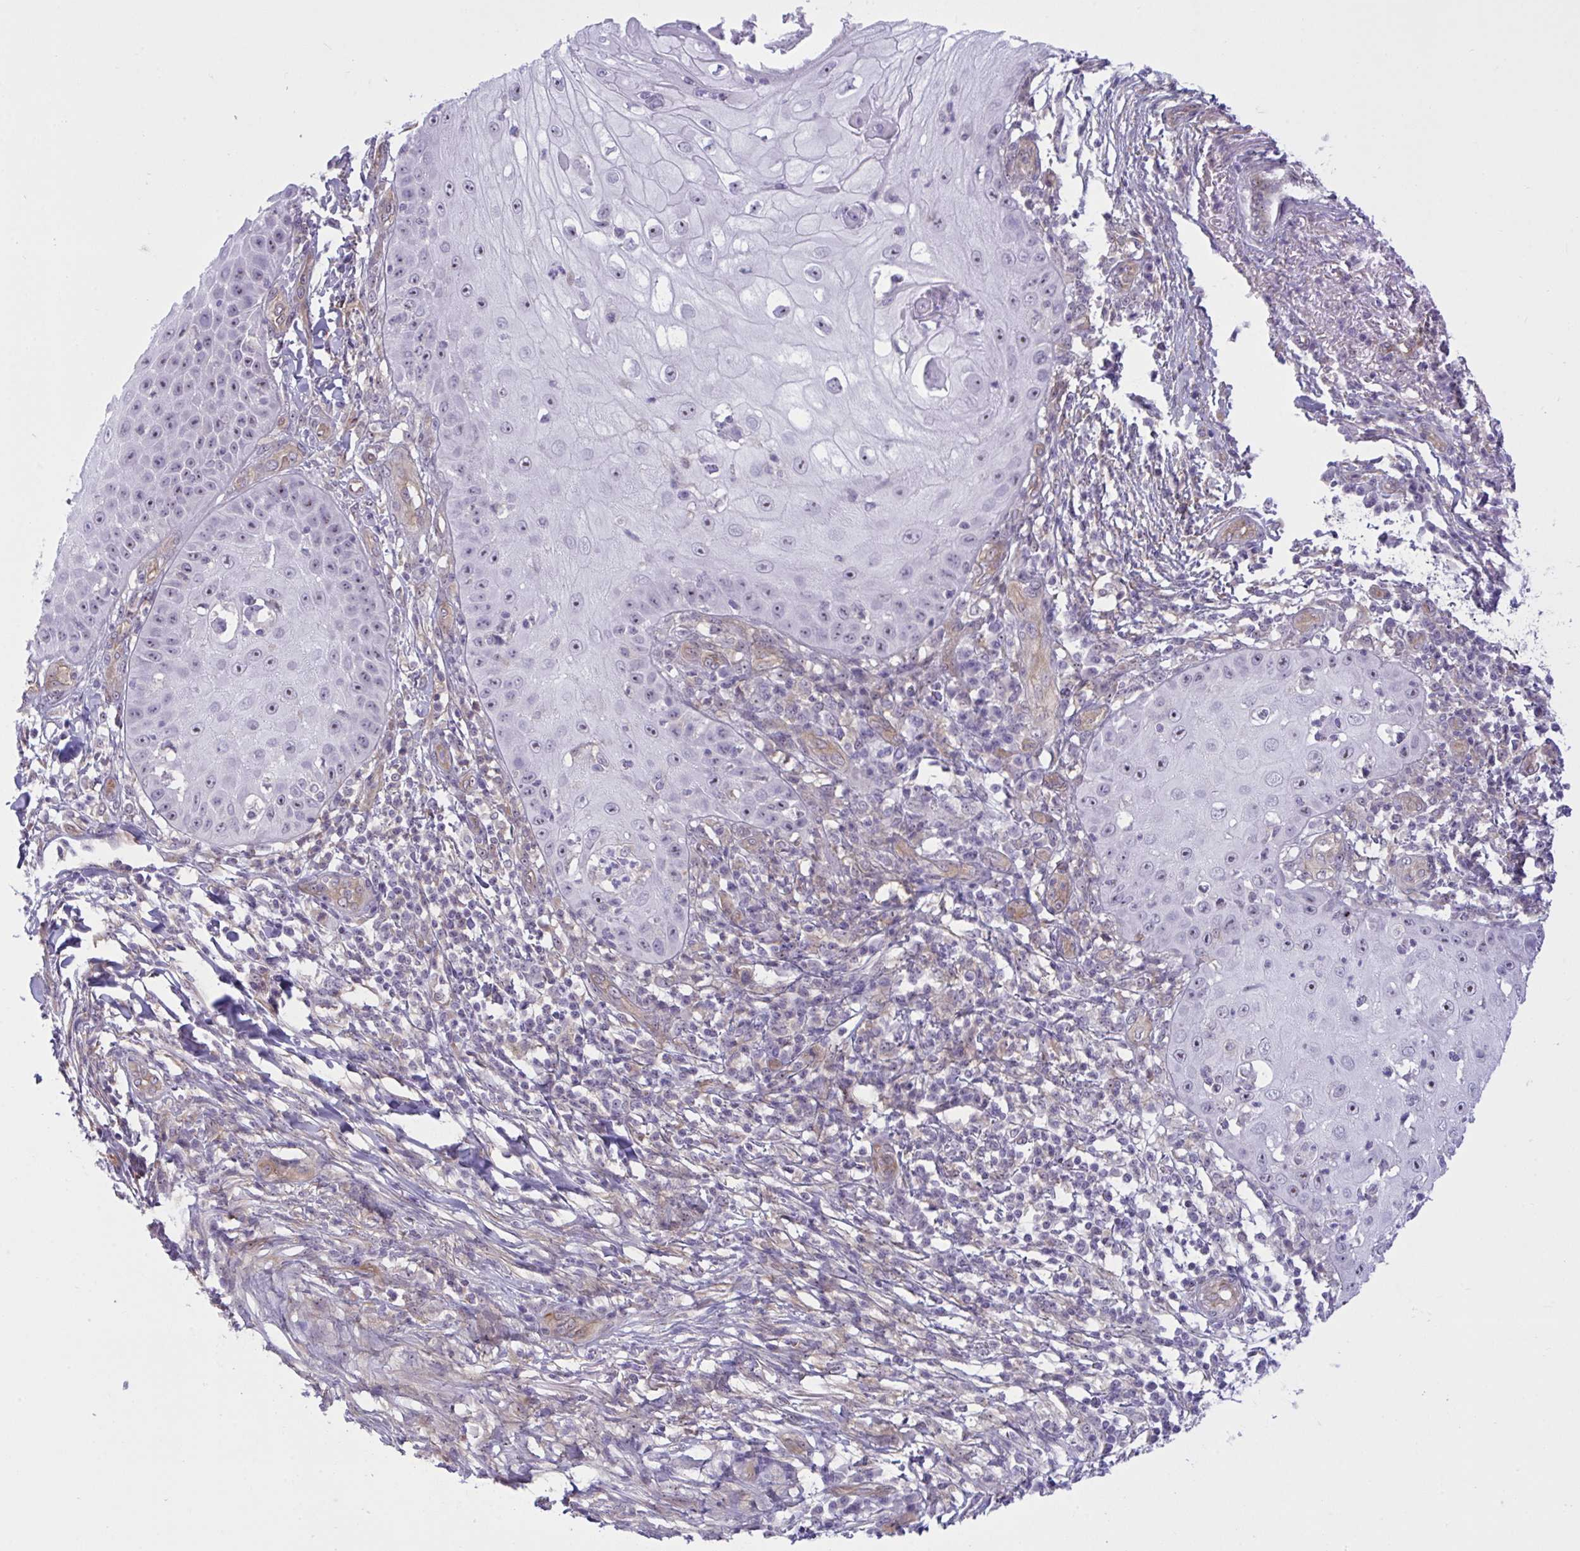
{"staining": {"intensity": "moderate", "quantity": "25%-75%", "location": "nuclear"}, "tissue": "skin cancer", "cell_type": "Tumor cells", "image_type": "cancer", "snomed": [{"axis": "morphology", "description": "Squamous cell carcinoma, NOS"}, {"axis": "topography", "description": "Skin"}], "caption": "A photomicrograph of human skin cancer (squamous cell carcinoma) stained for a protein exhibits moderate nuclear brown staining in tumor cells. The protein of interest is shown in brown color, while the nuclei are stained blue.", "gene": "PRRT4", "patient": {"sex": "male", "age": 70}}